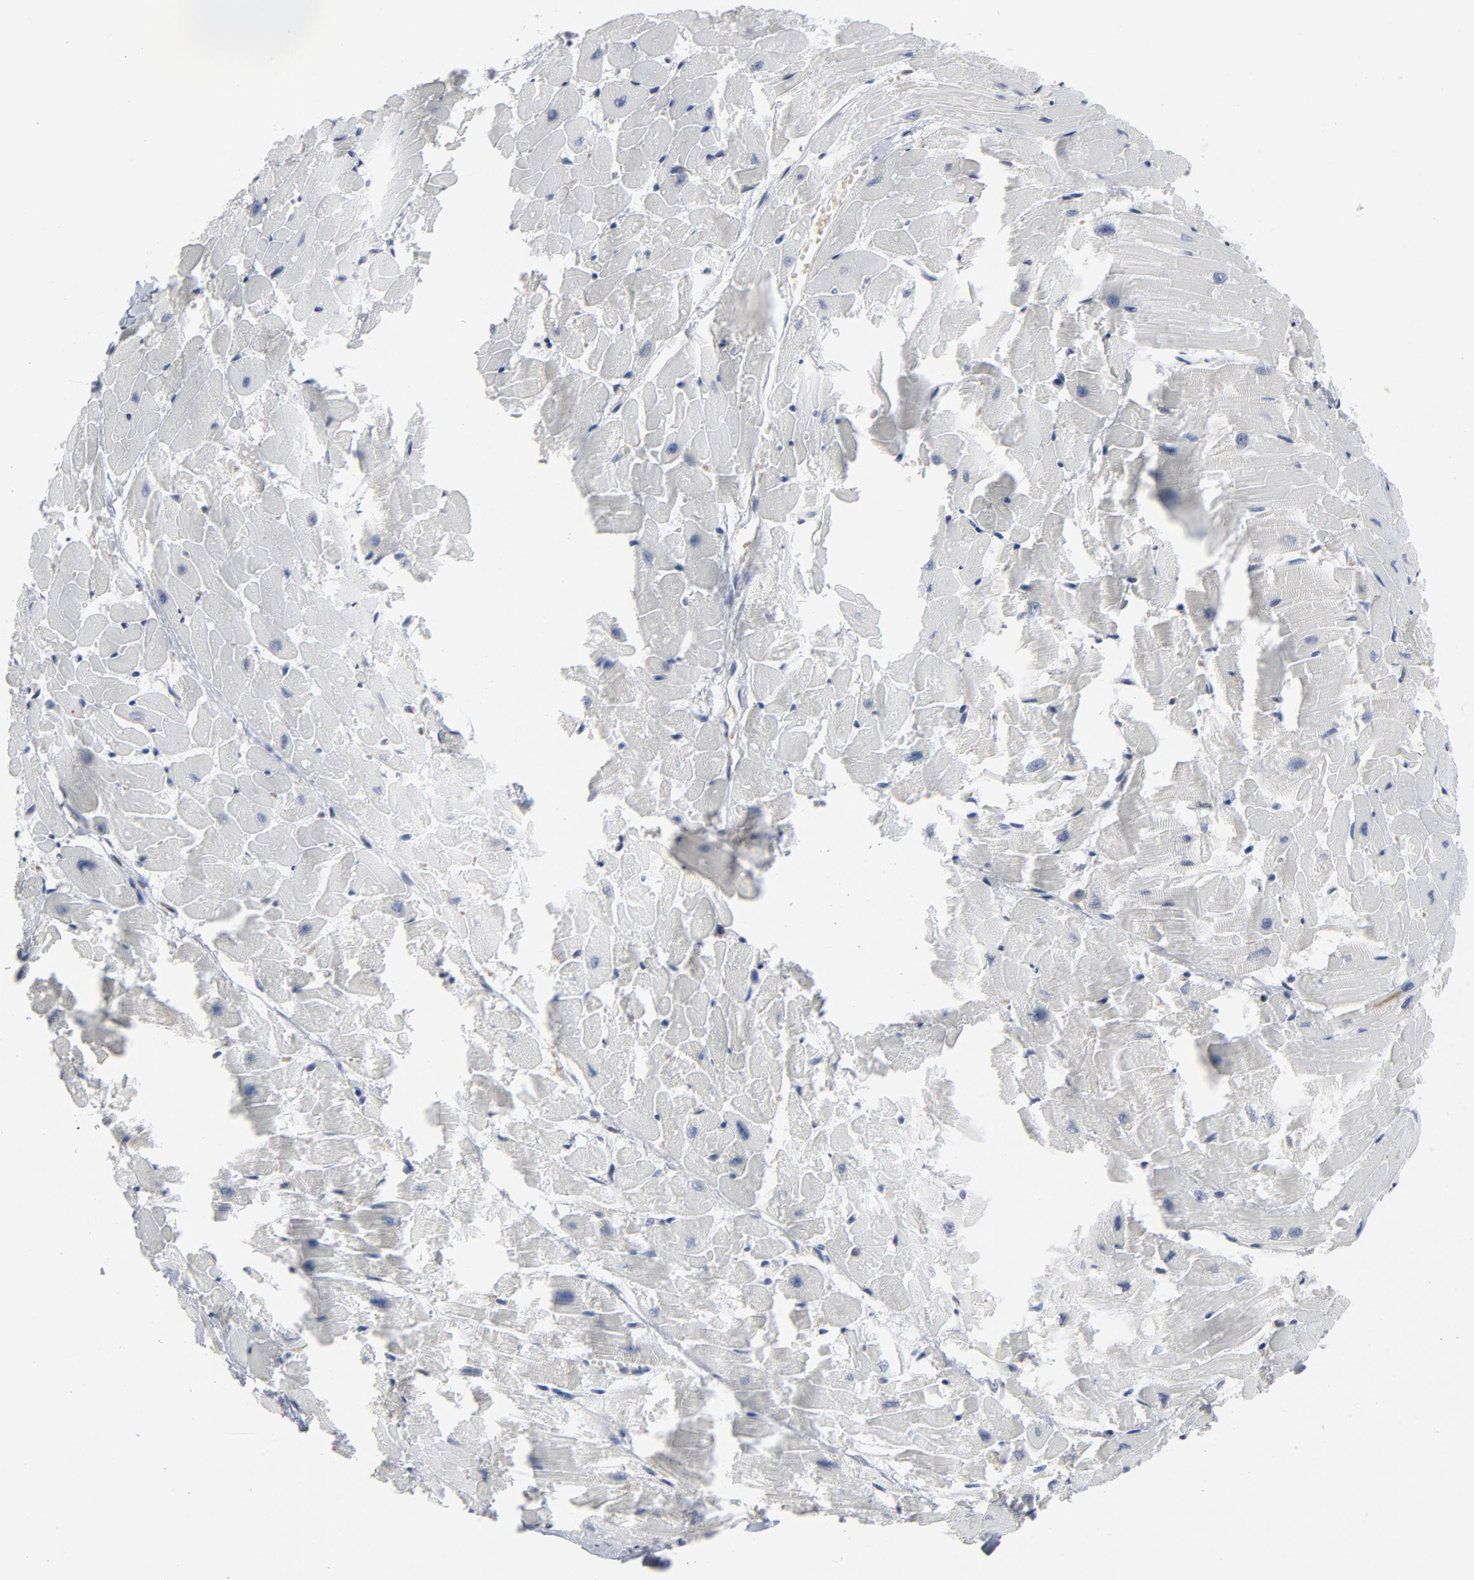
{"staining": {"intensity": "negative", "quantity": "none", "location": "none"}, "tissue": "heart muscle", "cell_type": "Cardiomyocytes", "image_type": "normal", "snomed": [{"axis": "morphology", "description": "Normal tissue, NOS"}, {"axis": "topography", "description": "Heart"}], "caption": "Protein analysis of benign heart muscle displays no significant expression in cardiomyocytes. (Immunohistochemistry (ihc), brightfield microscopy, high magnification).", "gene": "SPI1", "patient": {"sex": "female", "age": 19}}